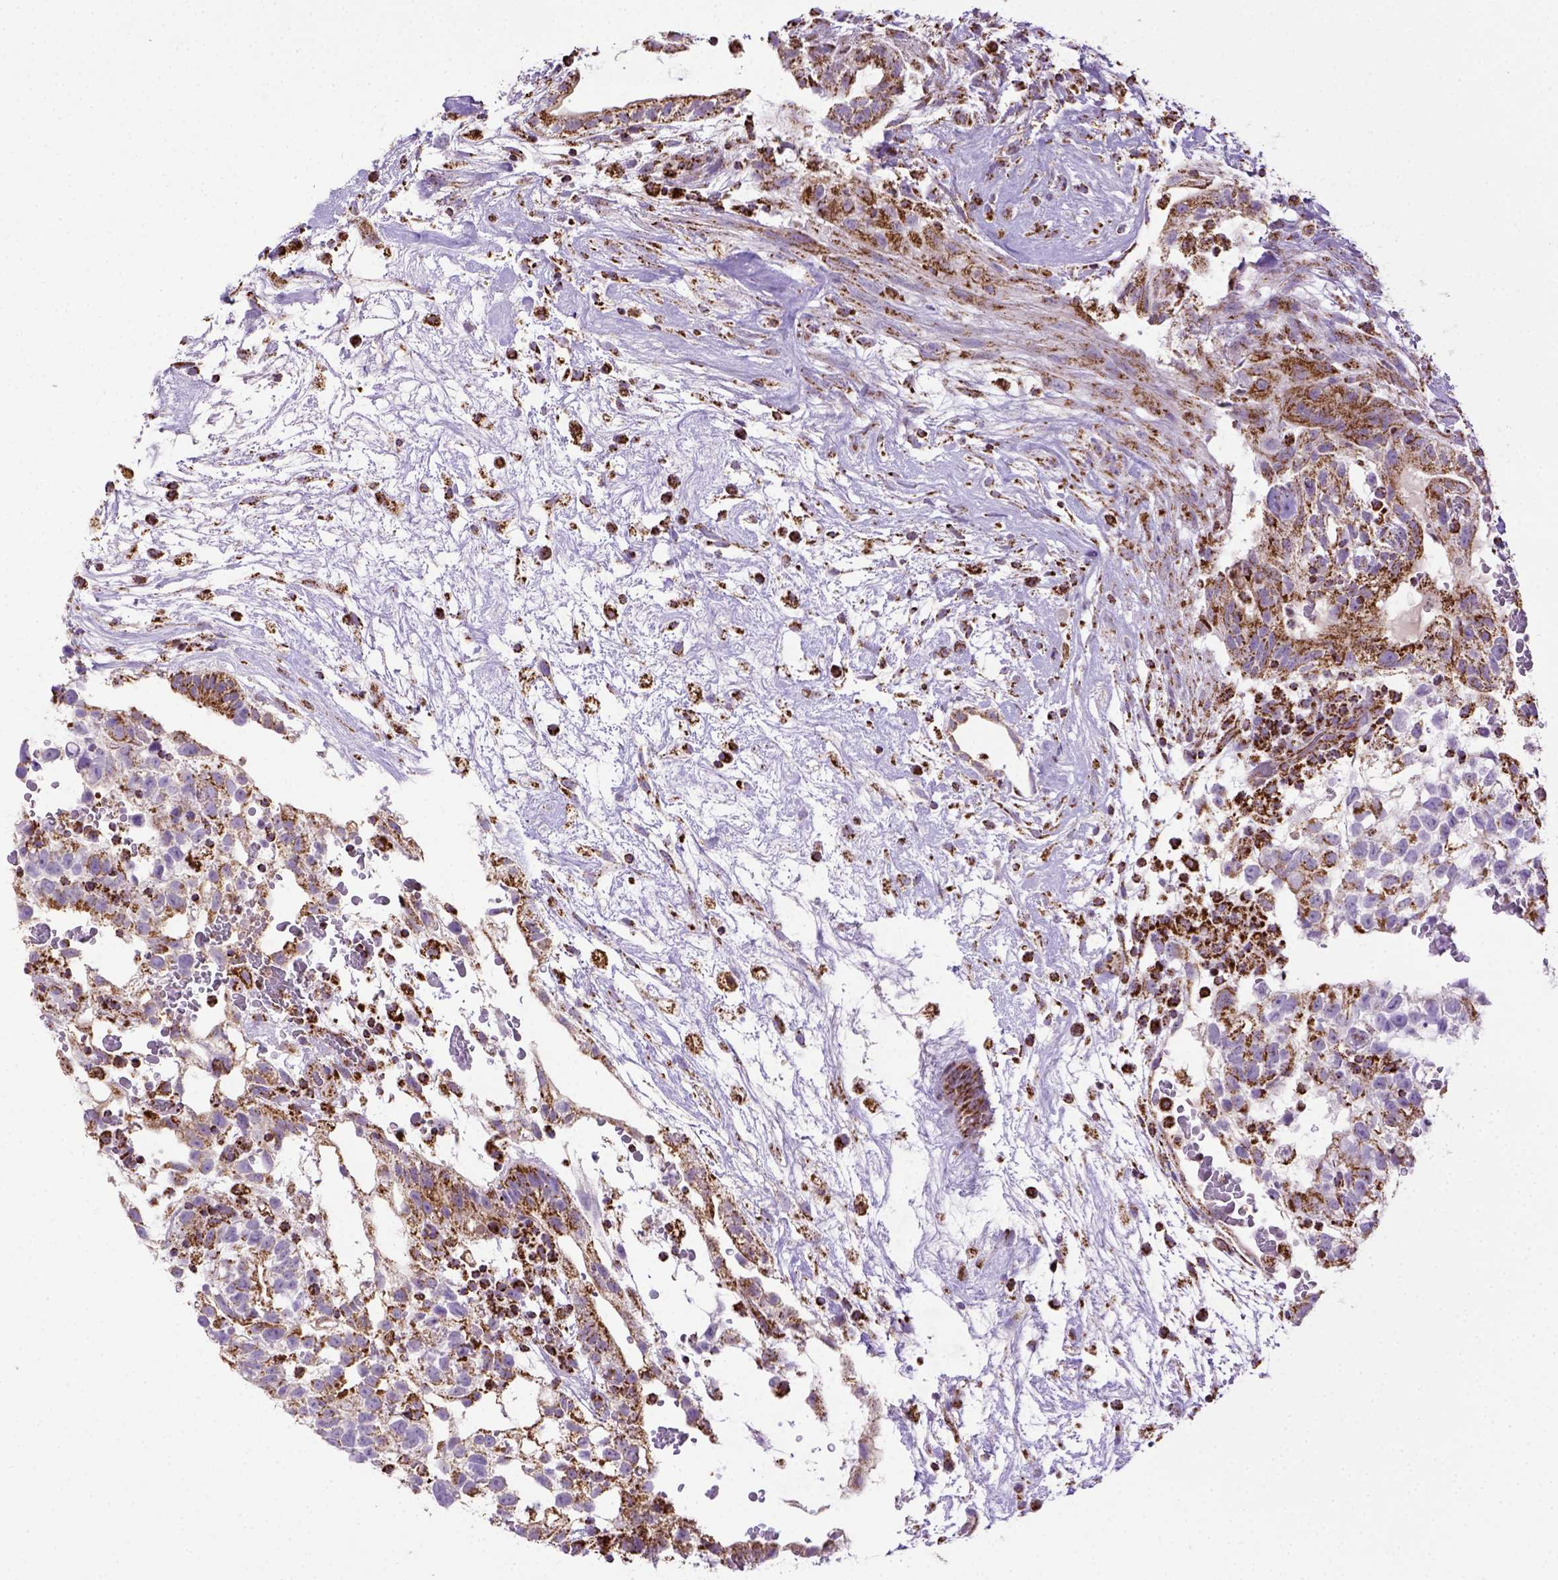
{"staining": {"intensity": "moderate", "quantity": ">75%", "location": "cytoplasmic/membranous"}, "tissue": "testis cancer", "cell_type": "Tumor cells", "image_type": "cancer", "snomed": [{"axis": "morphology", "description": "Normal tissue, NOS"}, {"axis": "morphology", "description": "Carcinoma, Embryonal, NOS"}, {"axis": "topography", "description": "Testis"}], "caption": "High-power microscopy captured an IHC image of testis cancer, revealing moderate cytoplasmic/membranous expression in about >75% of tumor cells.", "gene": "MT-CO1", "patient": {"sex": "male", "age": 32}}